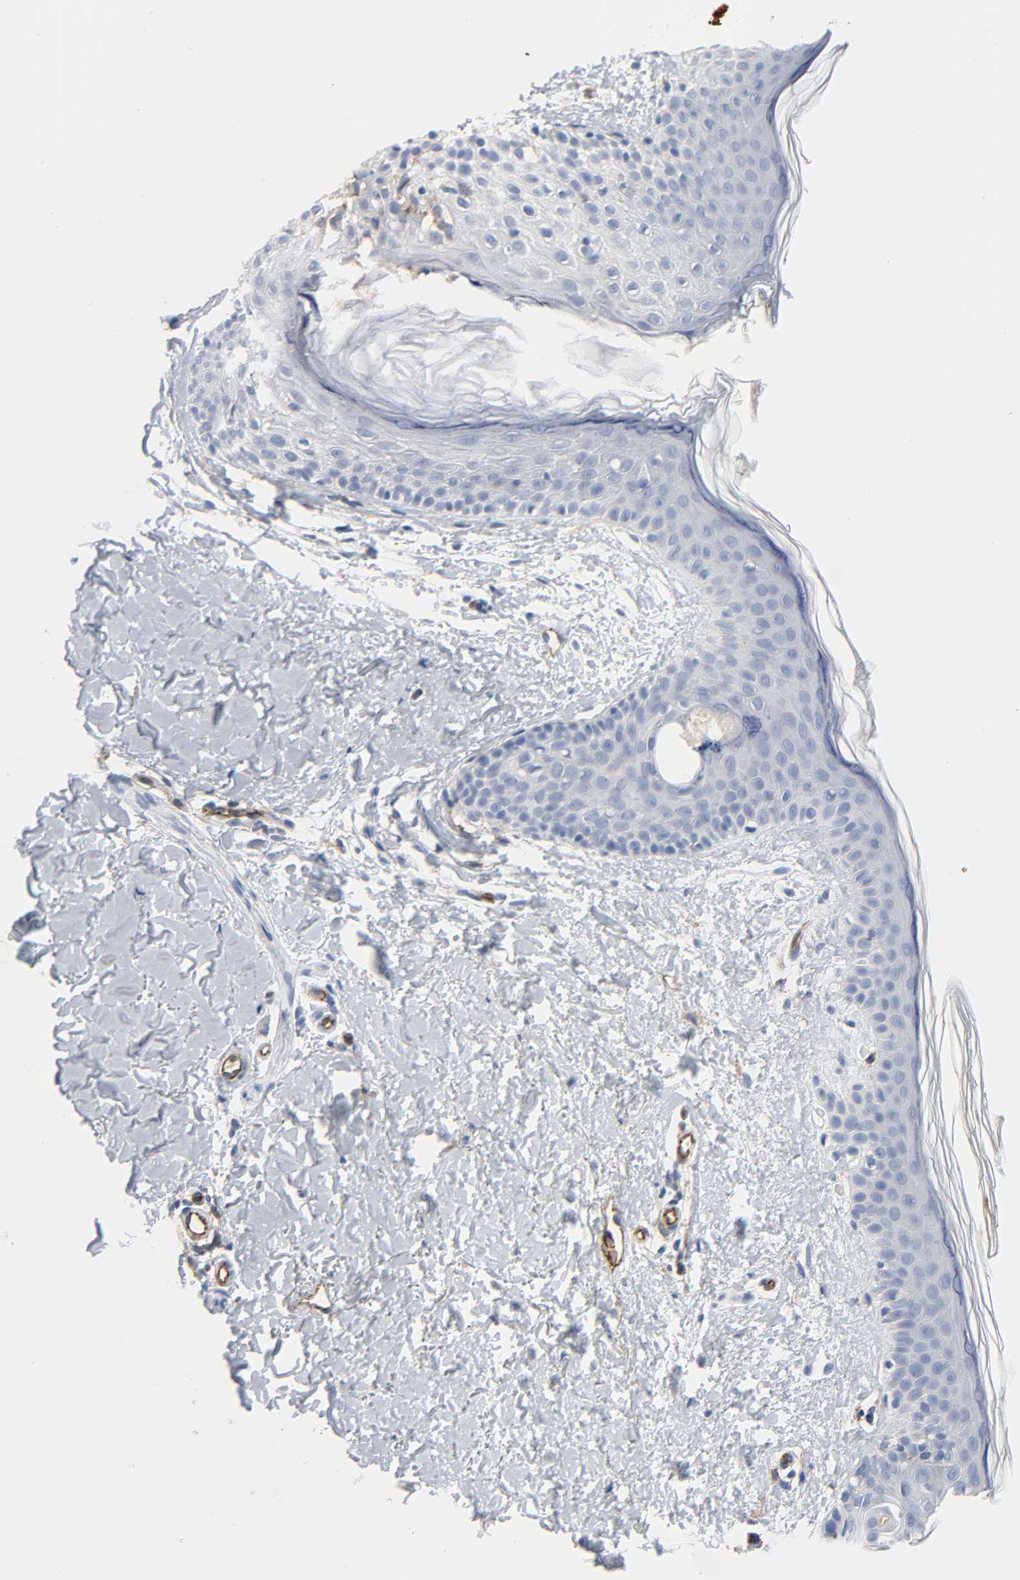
{"staining": {"intensity": "negative", "quantity": "none", "location": "none"}, "tissue": "skin", "cell_type": "Fibroblasts", "image_type": "normal", "snomed": [{"axis": "morphology", "description": "Normal tissue, NOS"}, {"axis": "topography", "description": "Skin"}], "caption": "This is a micrograph of IHC staining of benign skin, which shows no positivity in fibroblasts. (Stains: DAB immunohistochemistry (IHC) with hematoxylin counter stain, Microscopy: brightfield microscopy at high magnification).", "gene": "PECAM1", "patient": {"sex": "female", "age": 56}}